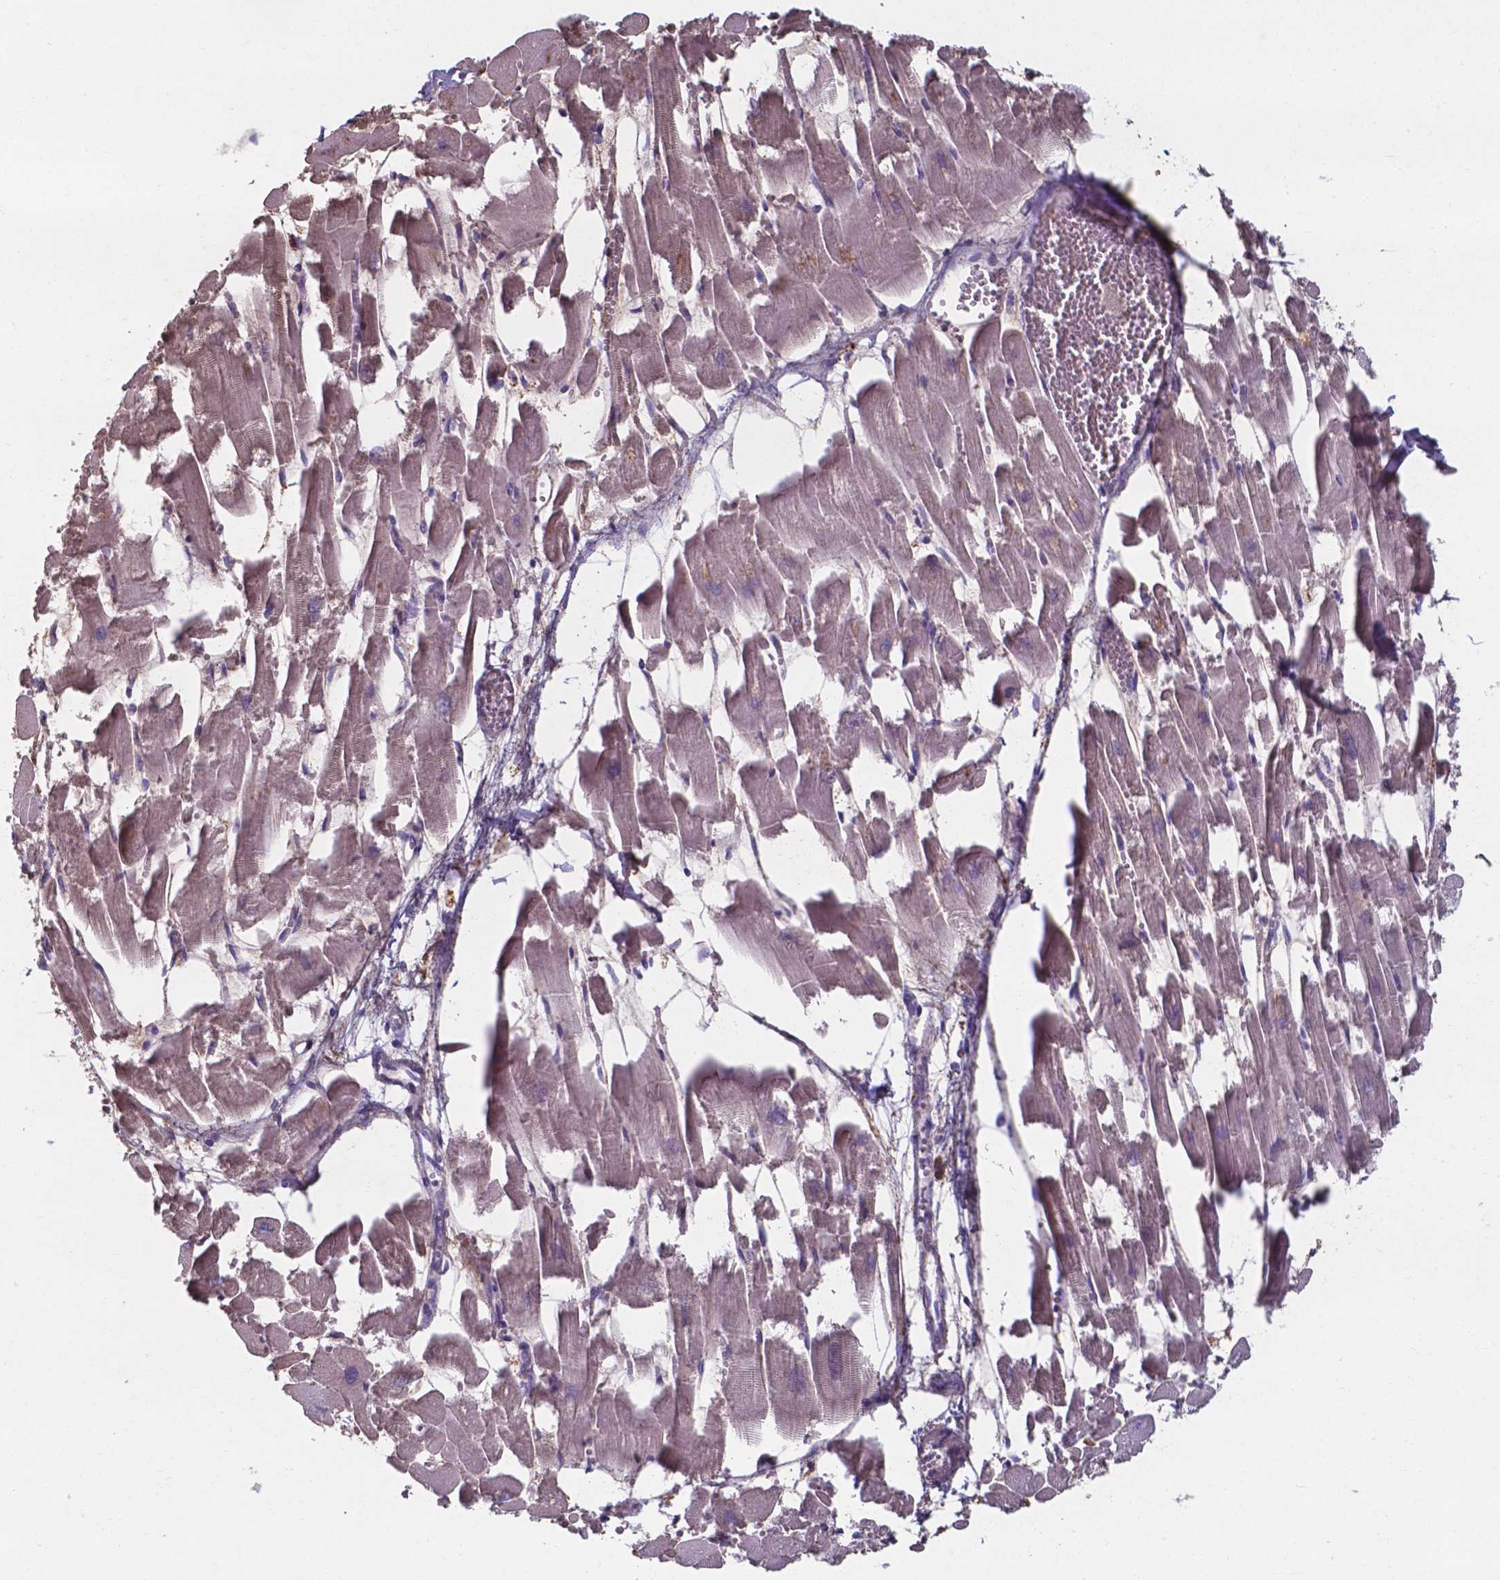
{"staining": {"intensity": "negative", "quantity": "none", "location": "none"}, "tissue": "heart muscle", "cell_type": "Cardiomyocytes", "image_type": "normal", "snomed": [{"axis": "morphology", "description": "Normal tissue, NOS"}, {"axis": "topography", "description": "Heart"}], "caption": "Cardiomyocytes show no significant positivity in benign heart muscle. (Brightfield microscopy of DAB immunohistochemistry (IHC) at high magnification).", "gene": "SERPINA1", "patient": {"sex": "female", "age": 52}}